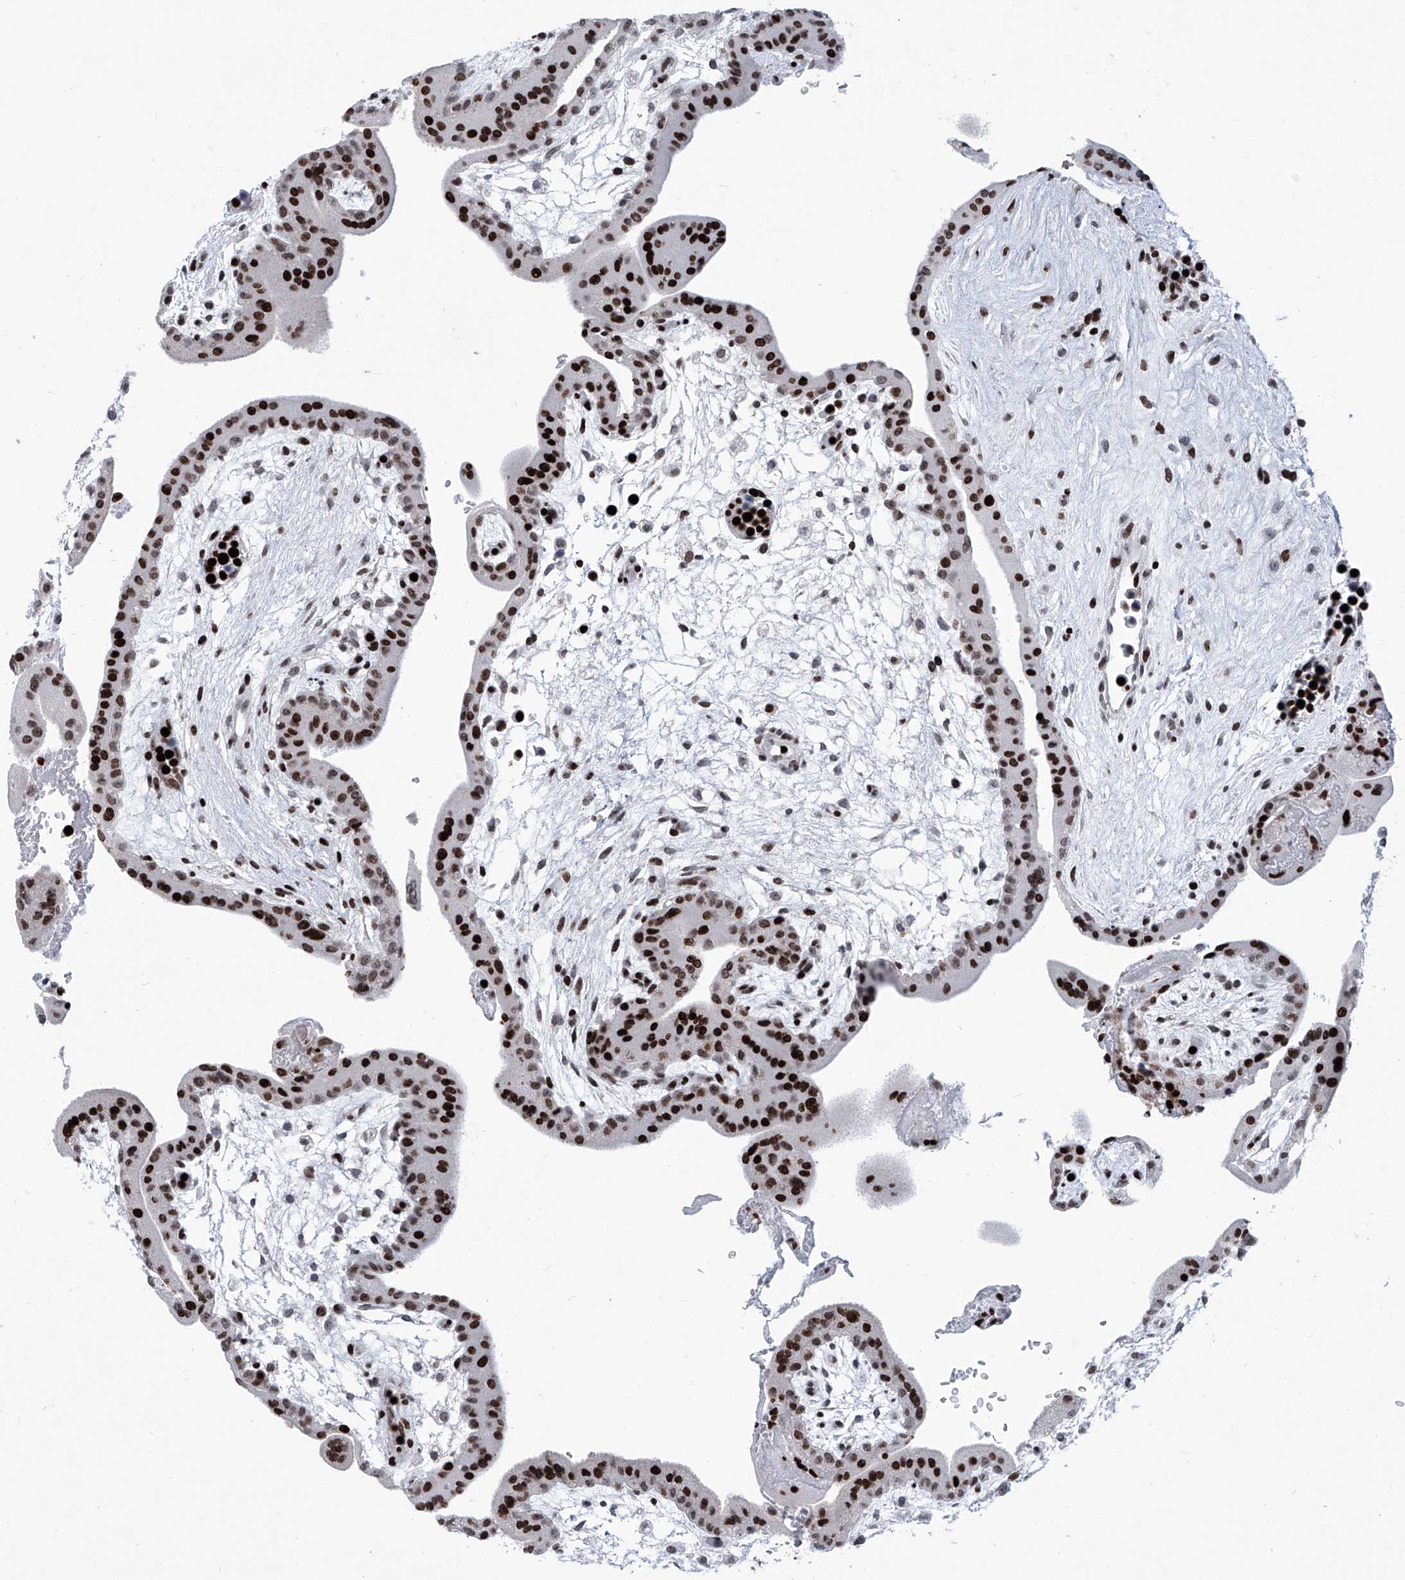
{"staining": {"intensity": "strong", "quantity": ">75%", "location": "nuclear"}, "tissue": "placenta", "cell_type": "Trophoblastic cells", "image_type": "normal", "snomed": [{"axis": "morphology", "description": "Normal tissue, NOS"}, {"axis": "topography", "description": "Placenta"}], "caption": "Protein expression analysis of unremarkable placenta shows strong nuclear expression in approximately >75% of trophoblastic cells.", "gene": "HEY2", "patient": {"sex": "female", "age": 35}}